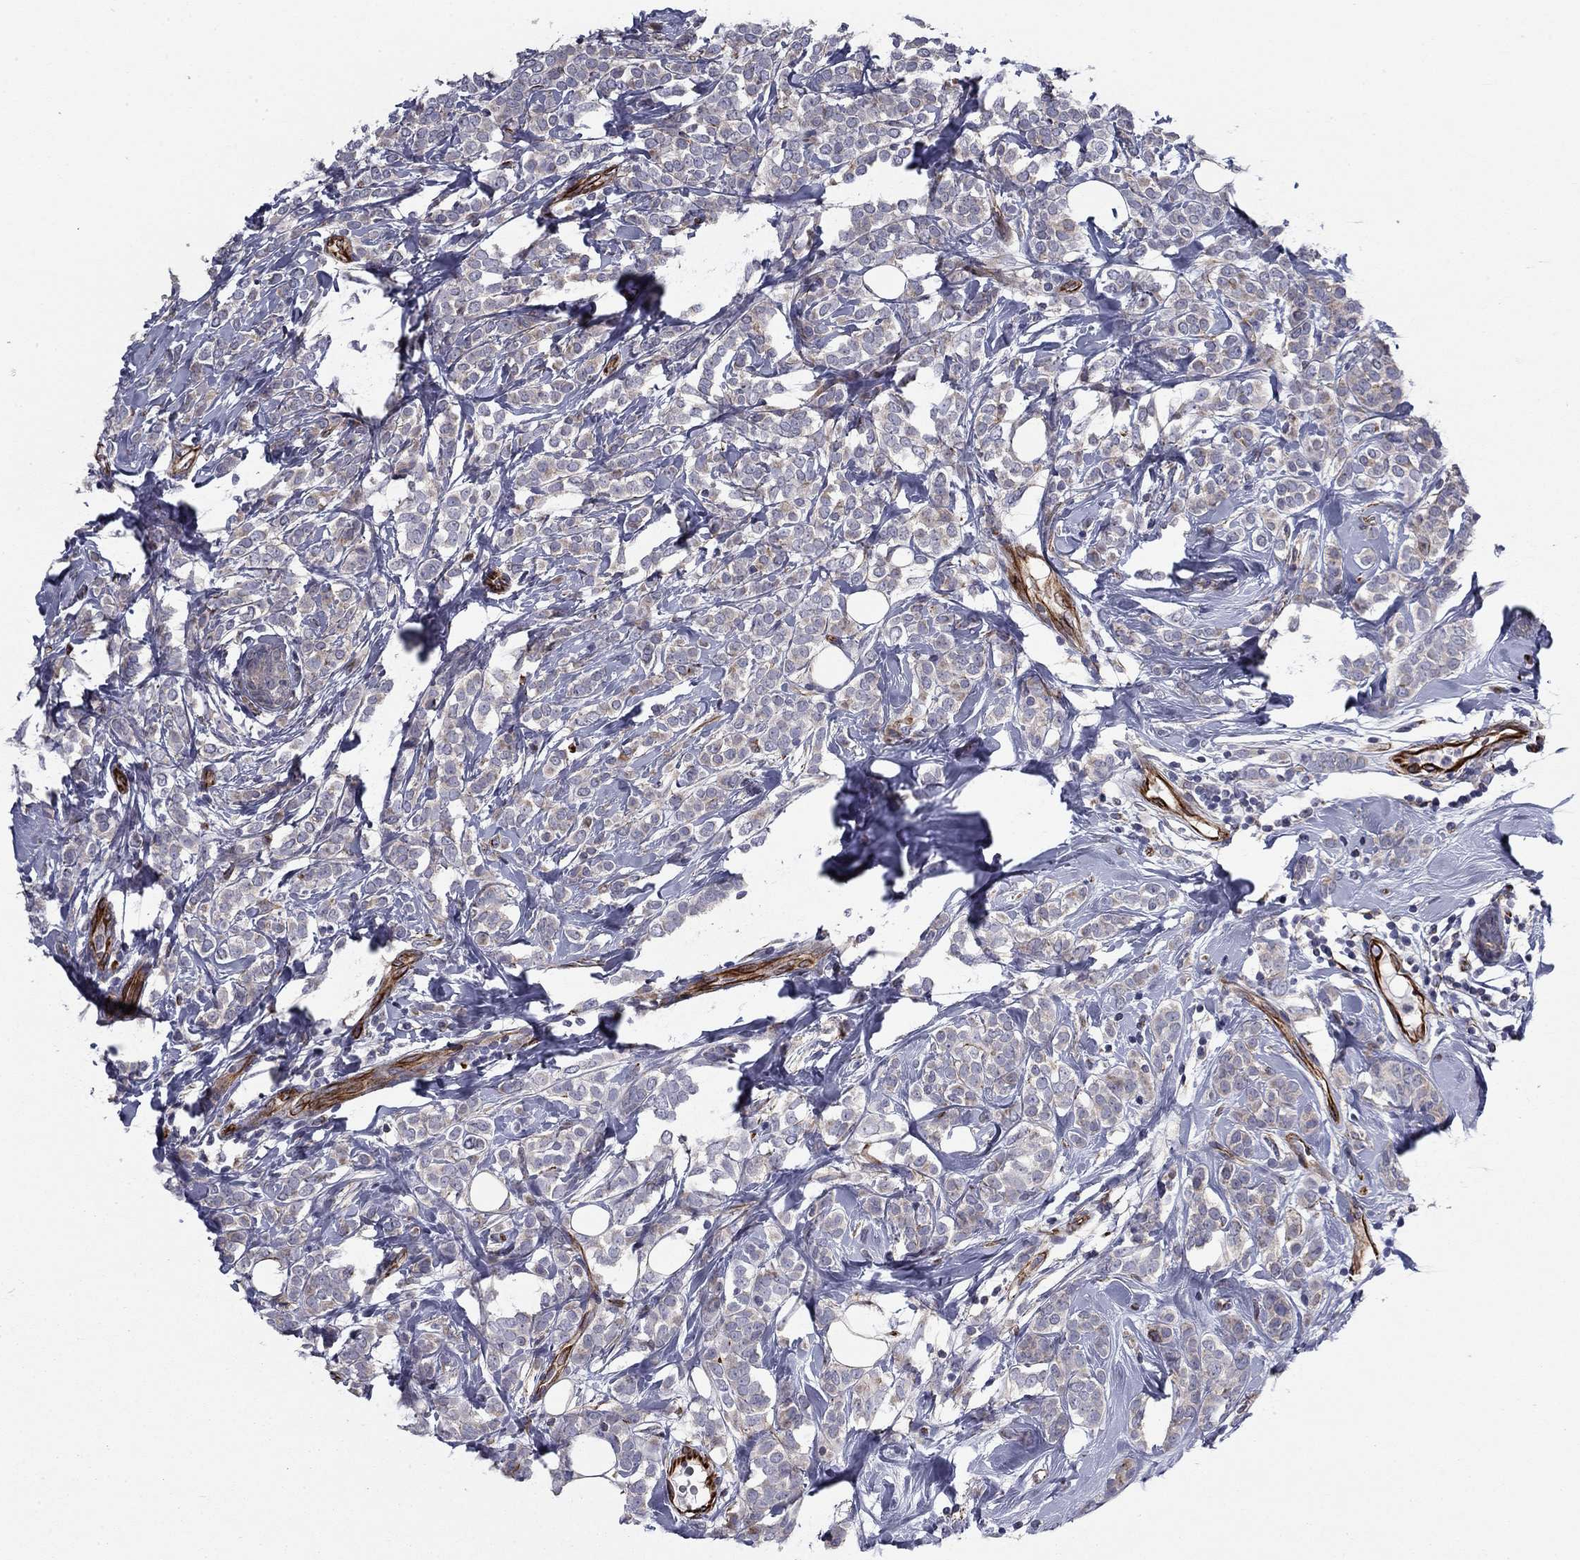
{"staining": {"intensity": "negative", "quantity": "none", "location": "none"}, "tissue": "breast cancer", "cell_type": "Tumor cells", "image_type": "cancer", "snomed": [{"axis": "morphology", "description": "Lobular carcinoma"}, {"axis": "topography", "description": "Breast"}], "caption": "Human breast cancer (lobular carcinoma) stained for a protein using immunohistochemistry (IHC) displays no positivity in tumor cells.", "gene": "CLSTN1", "patient": {"sex": "female", "age": 49}}